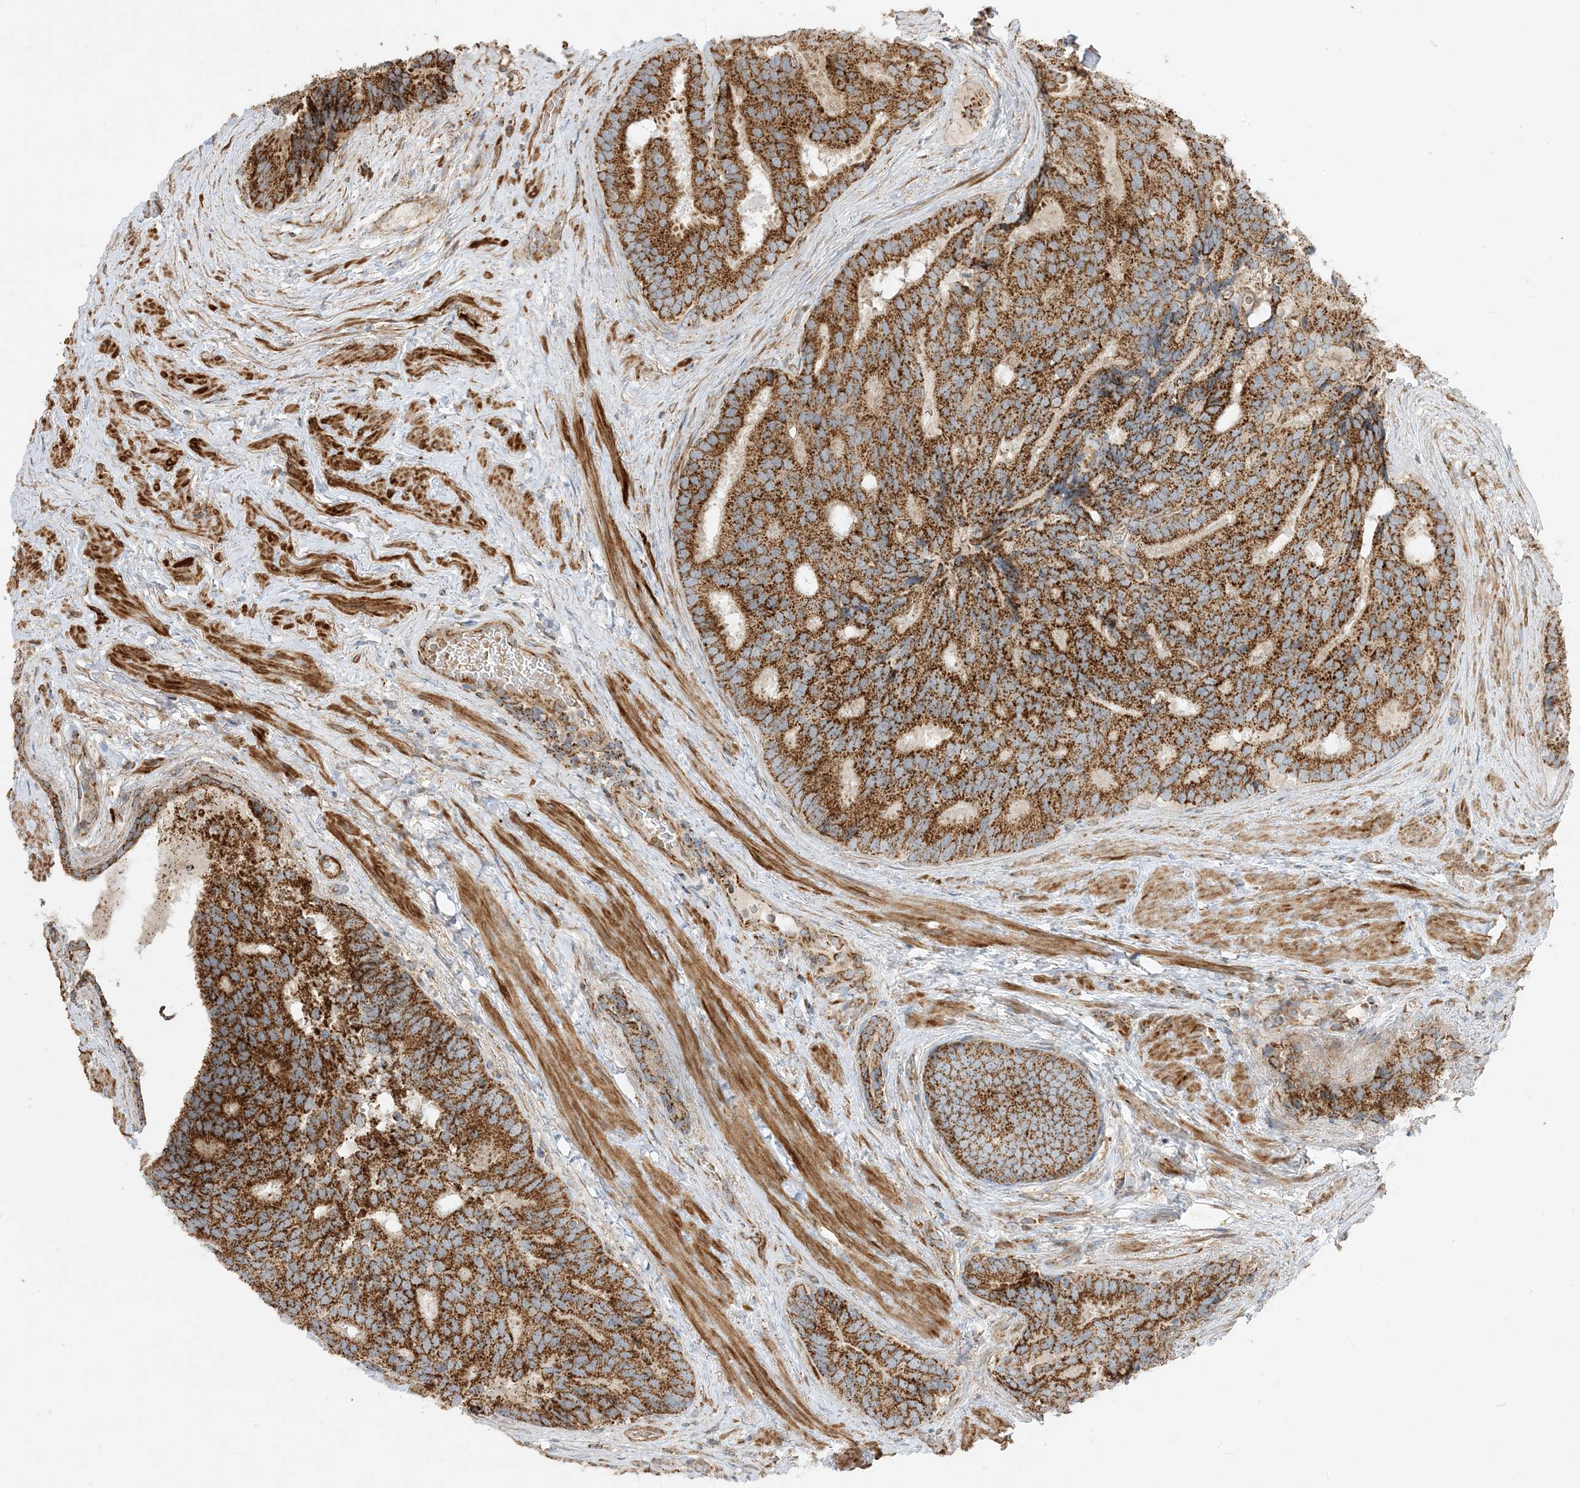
{"staining": {"intensity": "strong", "quantity": ">75%", "location": "cytoplasmic/membranous"}, "tissue": "prostate cancer", "cell_type": "Tumor cells", "image_type": "cancer", "snomed": [{"axis": "morphology", "description": "Adenocarcinoma, Low grade"}, {"axis": "topography", "description": "Prostate"}], "caption": "Immunohistochemistry (IHC) (DAB) staining of low-grade adenocarcinoma (prostate) shows strong cytoplasmic/membranous protein positivity in about >75% of tumor cells.", "gene": "AARS2", "patient": {"sex": "male", "age": 71}}